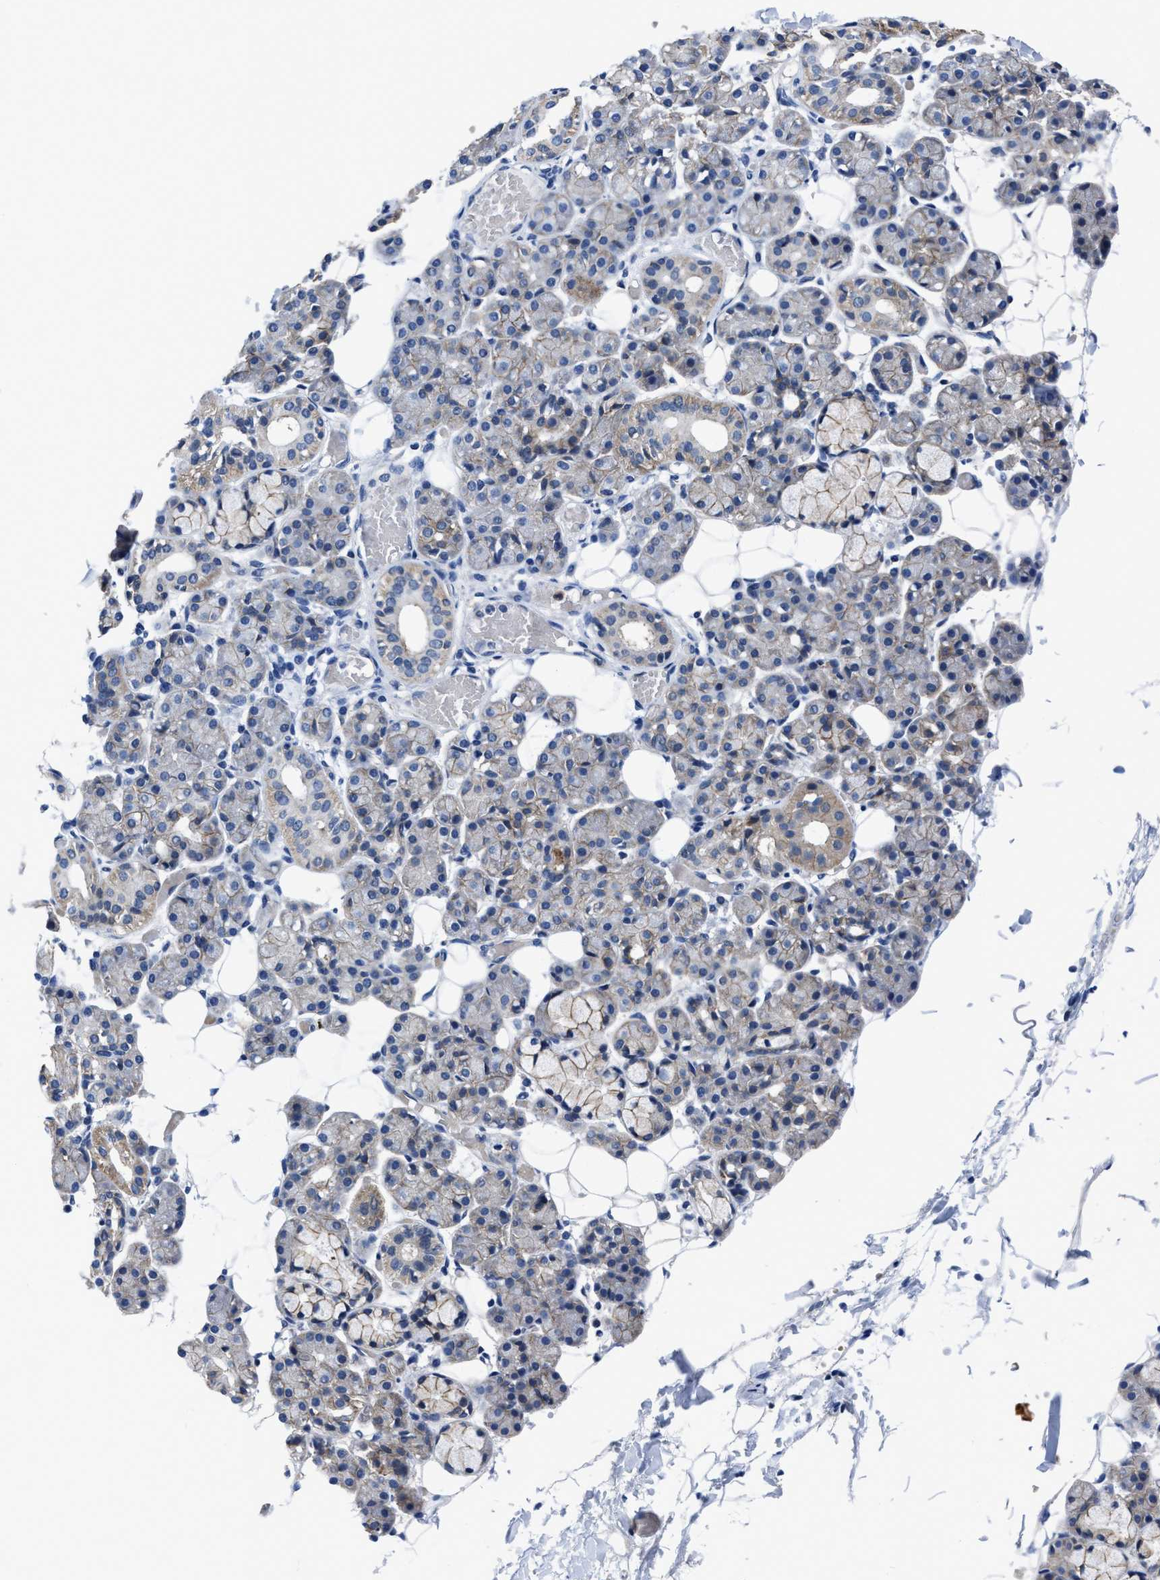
{"staining": {"intensity": "weak", "quantity": "<25%", "location": "cytoplasmic/membranous"}, "tissue": "salivary gland", "cell_type": "Glandular cells", "image_type": "normal", "snomed": [{"axis": "morphology", "description": "Normal tissue, NOS"}, {"axis": "topography", "description": "Salivary gland"}], "caption": "Immunohistochemistry (IHC) photomicrograph of unremarkable salivary gland: human salivary gland stained with DAB demonstrates no significant protein positivity in glandular cells.", "gene": "GHITM", "patient": {"sex": "male", "age": 63}}